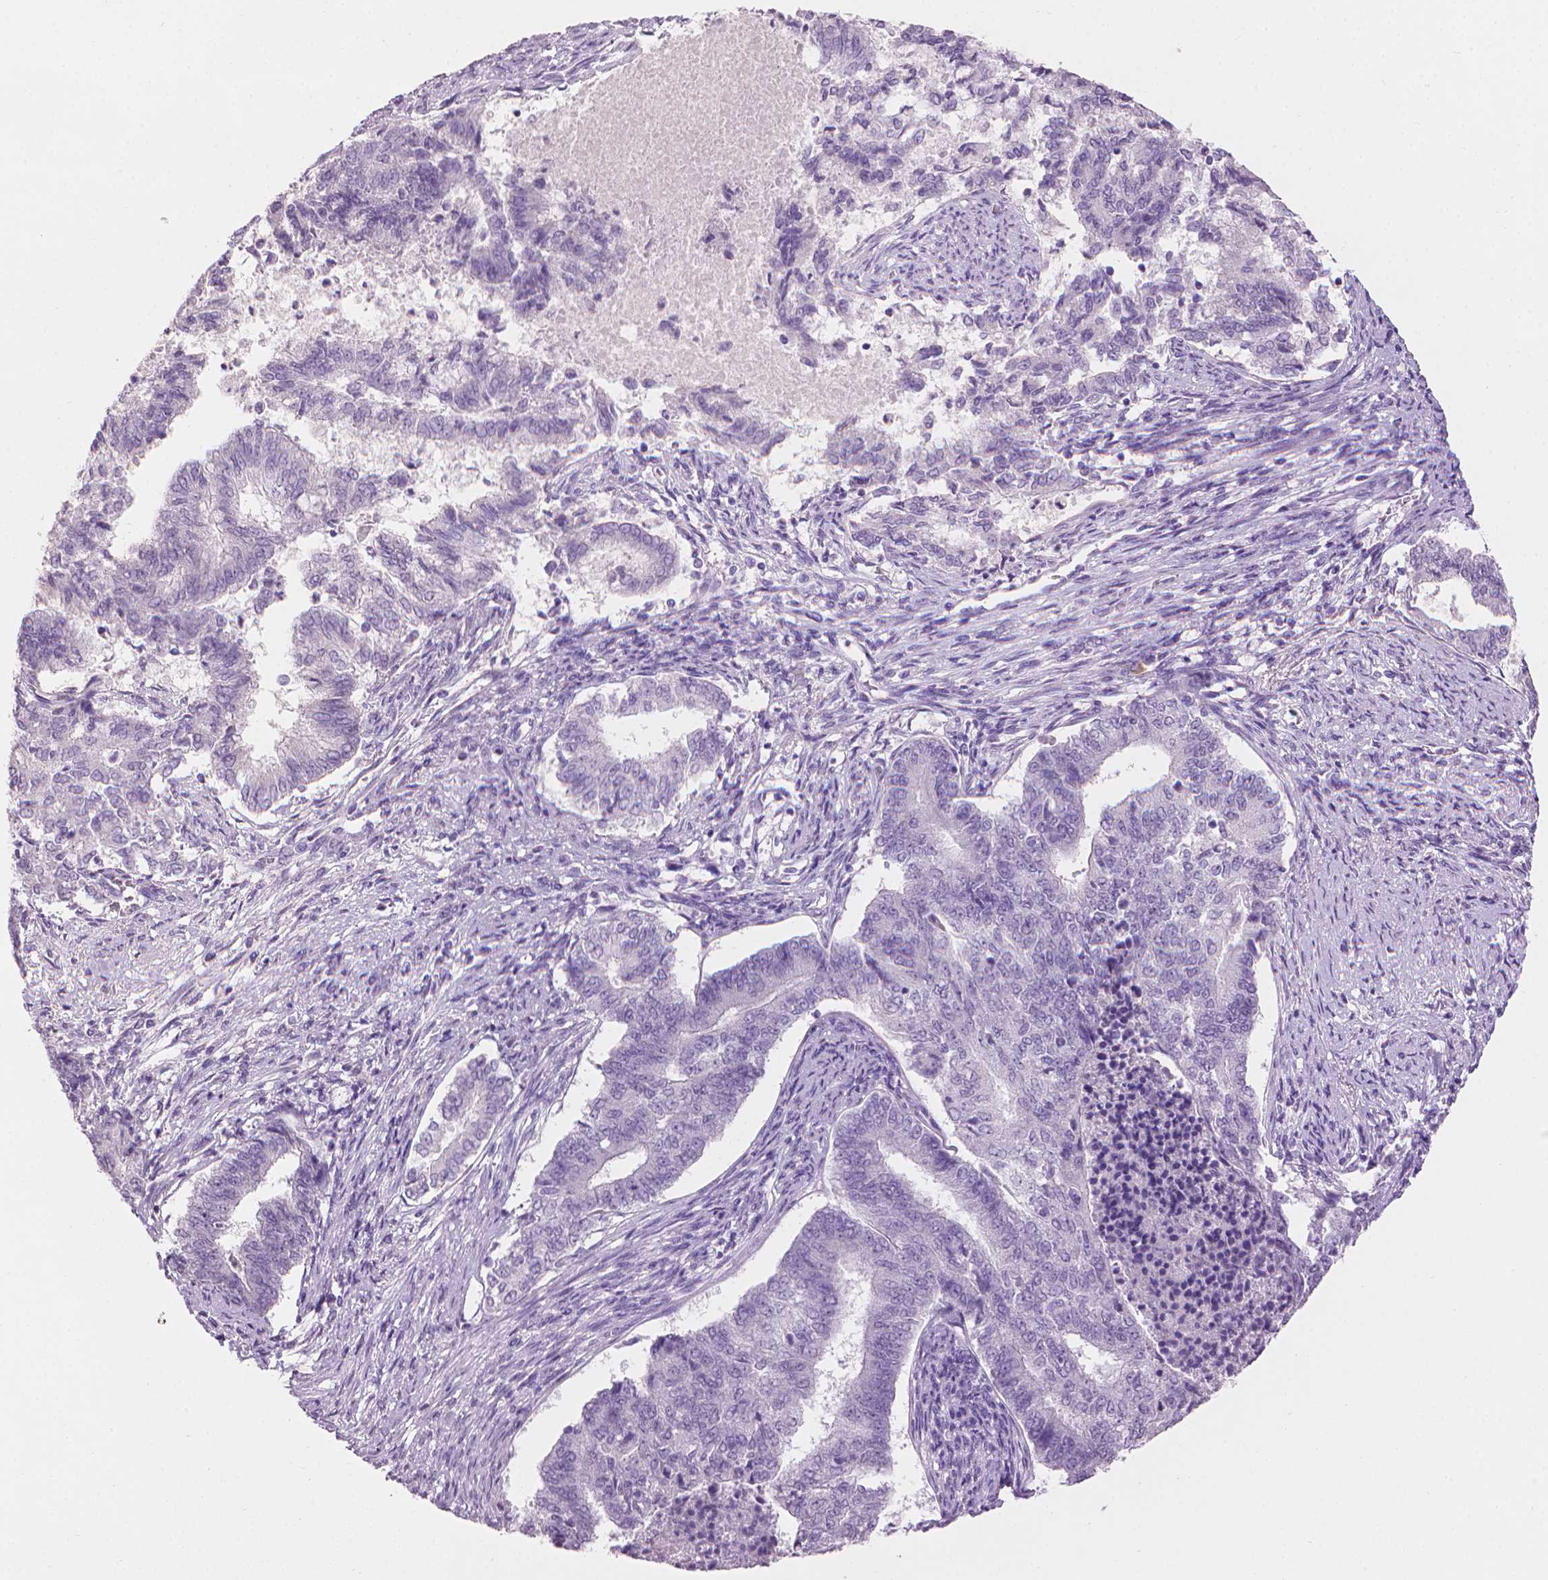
{"staining": {"intensity": "negative", "quantity": "none", "location": "none"}, "tissue": "endometrial cancer", "cell_type": "Tumor cells", "image_type": "cancer", "snomed": [{"axis": "morphology", "description": "Adenocarcinoma, NOS"}, {"axis": "topography", "description": "Endometrium"}], "caption": "Photomicrograph shows no significant protein expression in tumor cells of endometrial cancer (adenocarcinoma). (Brightfield microscopy of DAB (3,3'-diaminobenzidine) immunohistochemistry at high magnification).", "gene": "MLANA", "patient": {"sex": "female", "age": 65}}